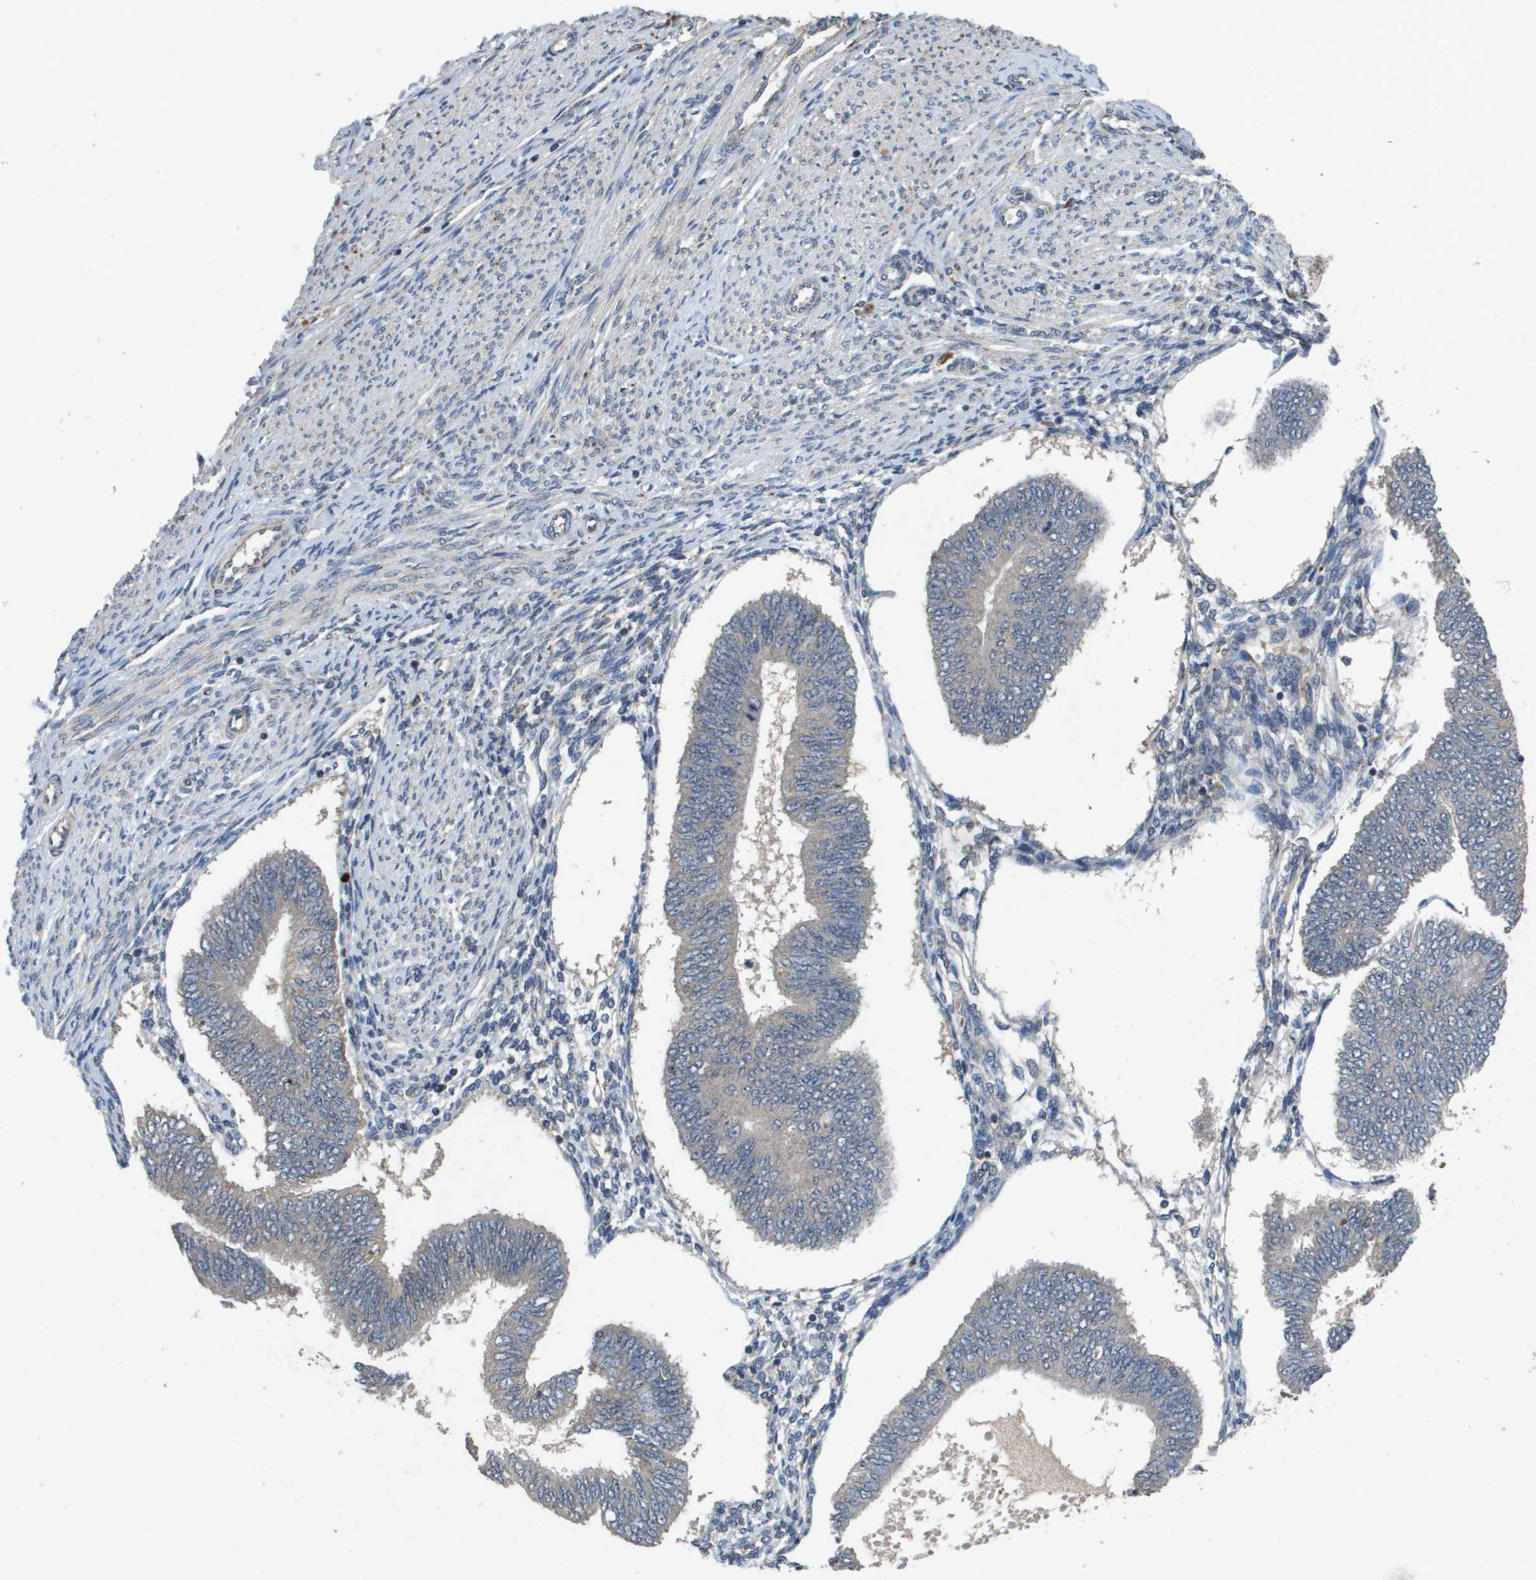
{"staining": {"intensity": "weak", "quantity": "<25%", "location": "cytoplasmic/membranous"}, "tissue": "endometrial cancer", "cell_type": "Tumor cells", "image_type": "cancer", "snomed": [{"axis": "morphology", "description": "Adenocarcinoma, NOS"}, {"axis": "topography", "description": "Endometrium"}], "caption": "A micrograph of human endometrial cancer is negative for staining in tumor cells.", "gene": "PROC", "patient": {"sex": "female", "age": 58}}